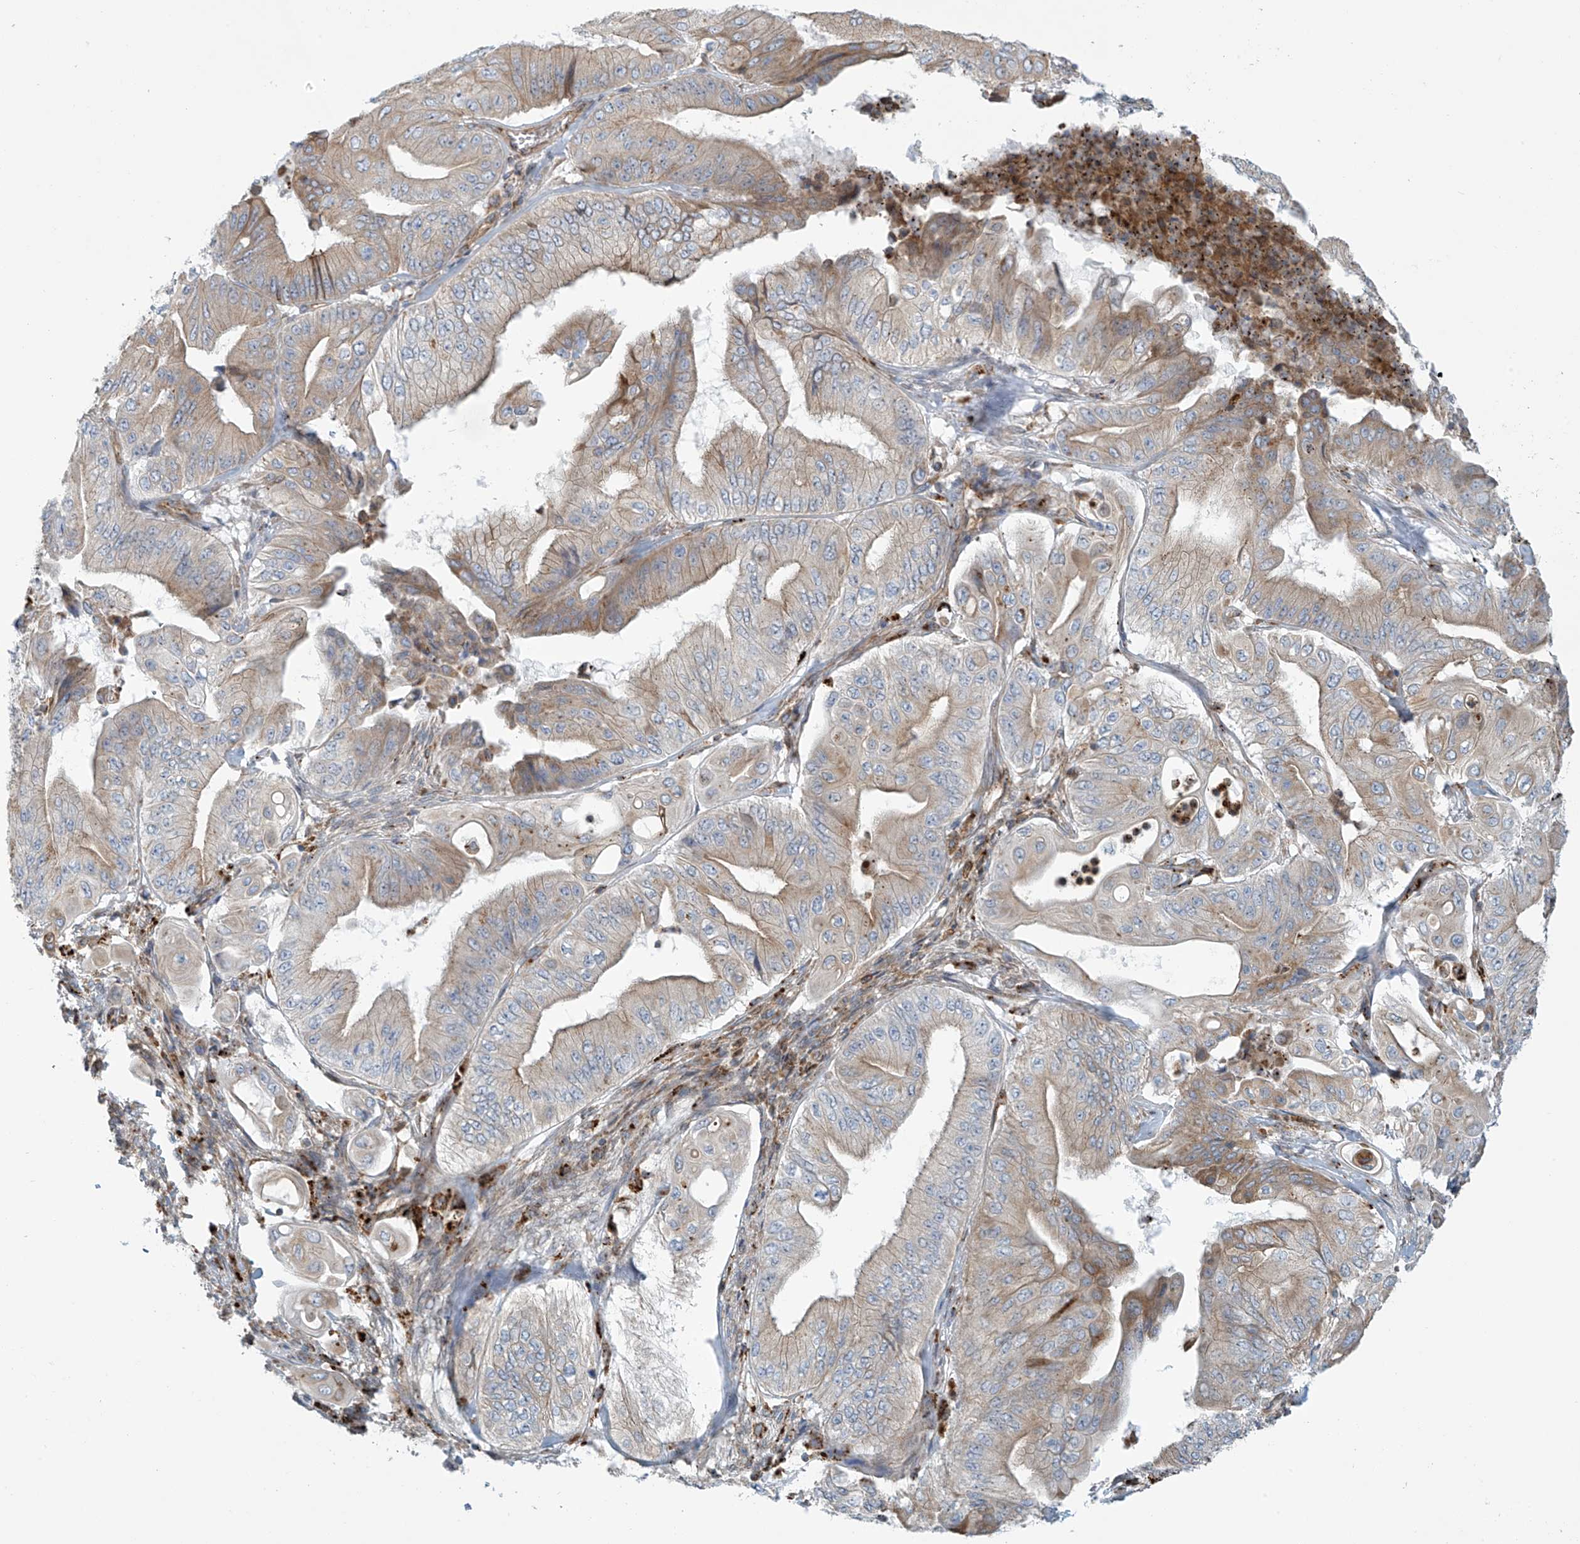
{"staining": {"intensity": "weak", "quantity": "<25%", "location": "cytoplasmic/membranous"}, "tissue": "pancreatic cancer", "cell_type": "Tumor cells", "image_type": "cancer", "snomed": [{"axis": "morphology", "description": "Adenocarcinoma, NOS"}, {"axis": "topography", "description": "Pancreas"}], "caption": "IHC photomicrograph of human adenocarcinoma (pancreatic) stained for a protein (brown), which shows no positivity in tumor cells.", "gene": "LZTS3", "patient": {"sex": "female", "age": 77}}